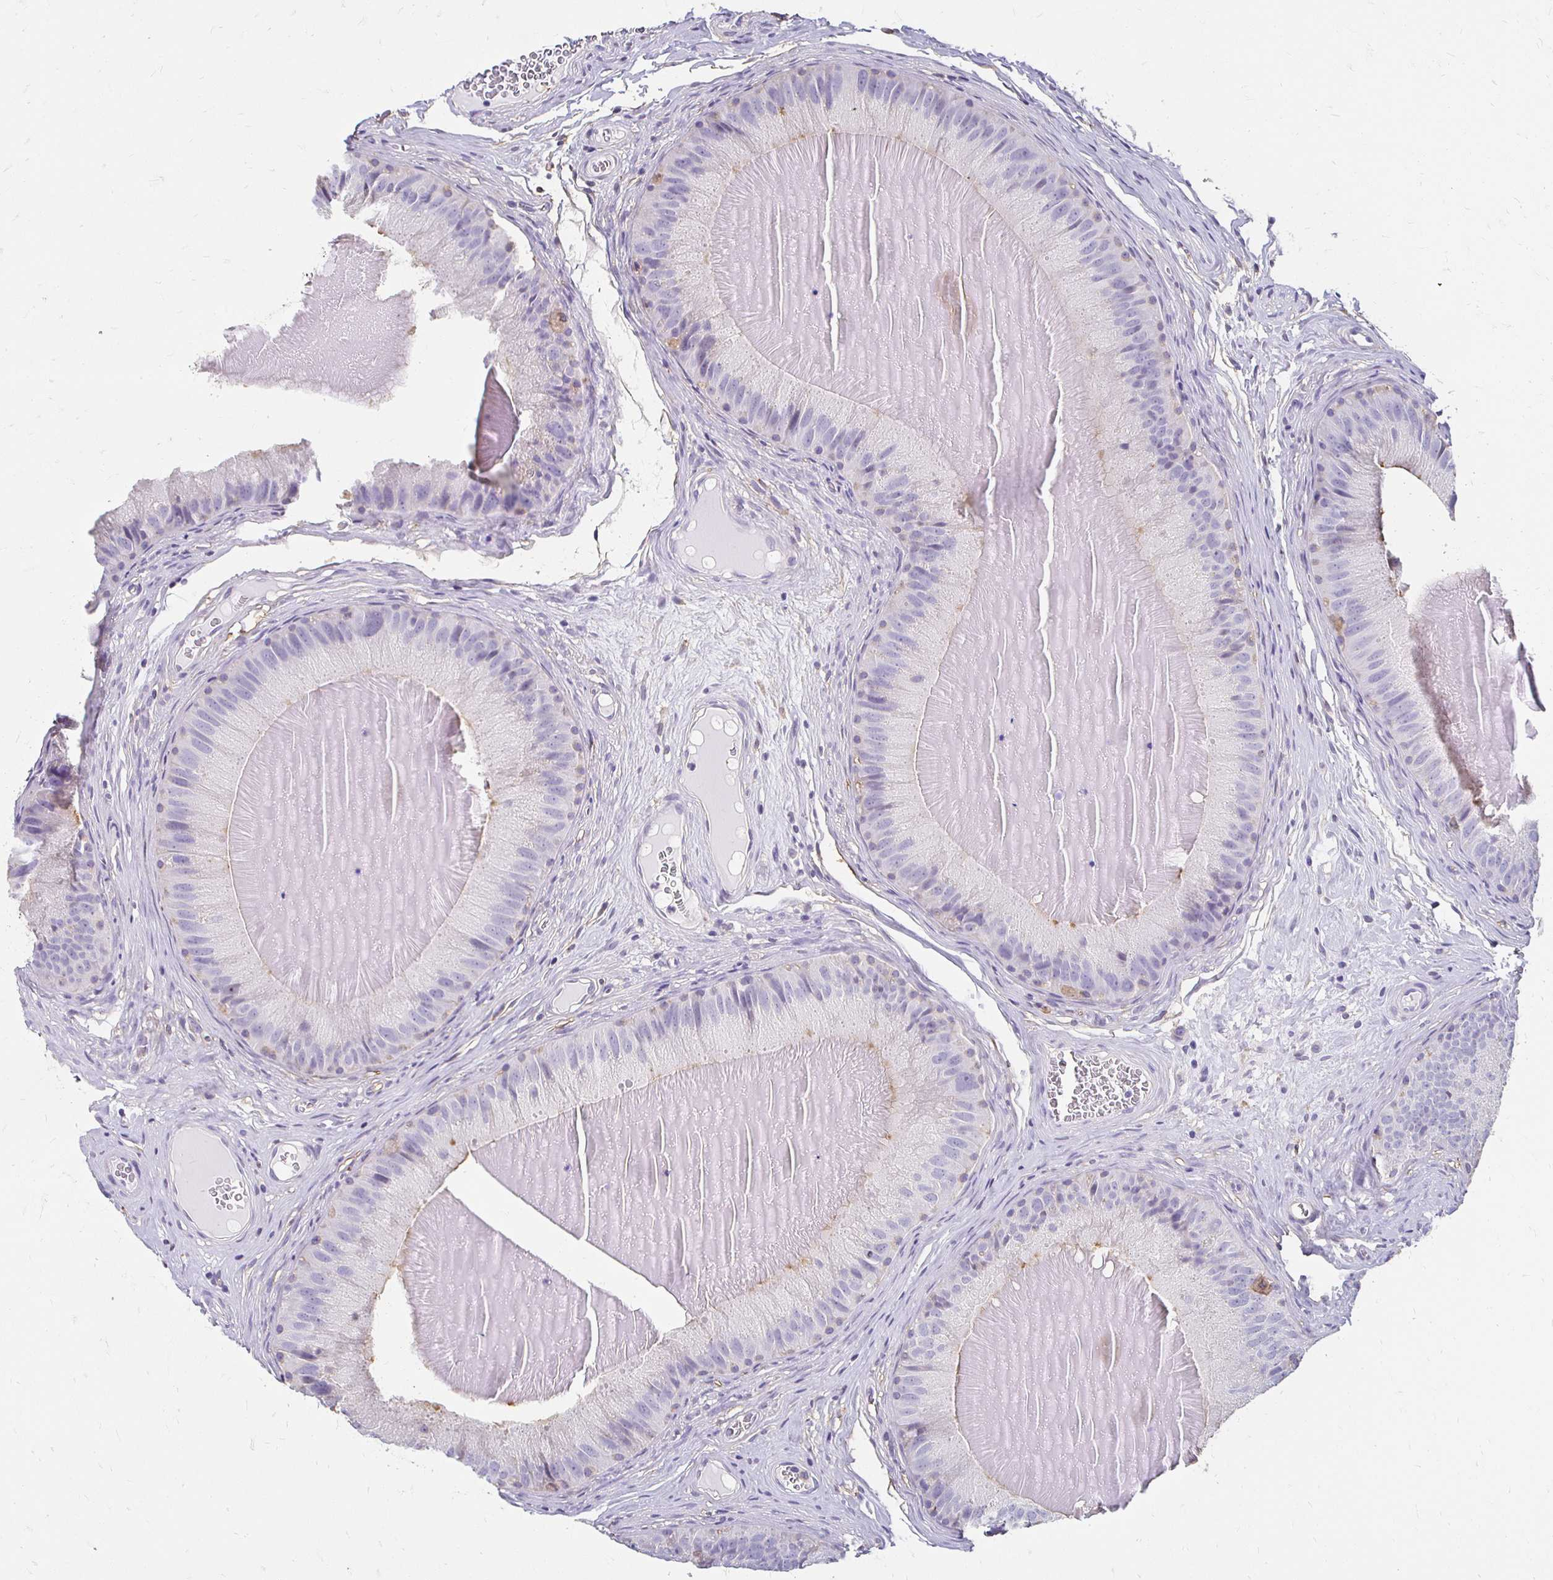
{"staining": {"intensity": "moderate", "quantity": "<25%", "location": "cytoplasmic/membranous"}, "tissue": "epididymis", "cell_type": "Glandular cells", "image_type": "normal", "snomed": [{"axis": "morphology", "description": "Normal tissue, NOS"}, {"axis": "topography", "description": "Epididymis, spermatic cord, NOS"}], "caption": "Brown immunohistochemical staining in unremarkable epididymis demonstrates moderate cytoplasmic/membranous expression in approximately <25% of glandular cells.", "gene": "TAS1R3", "patient": {"sex": "male", "age": 39}}